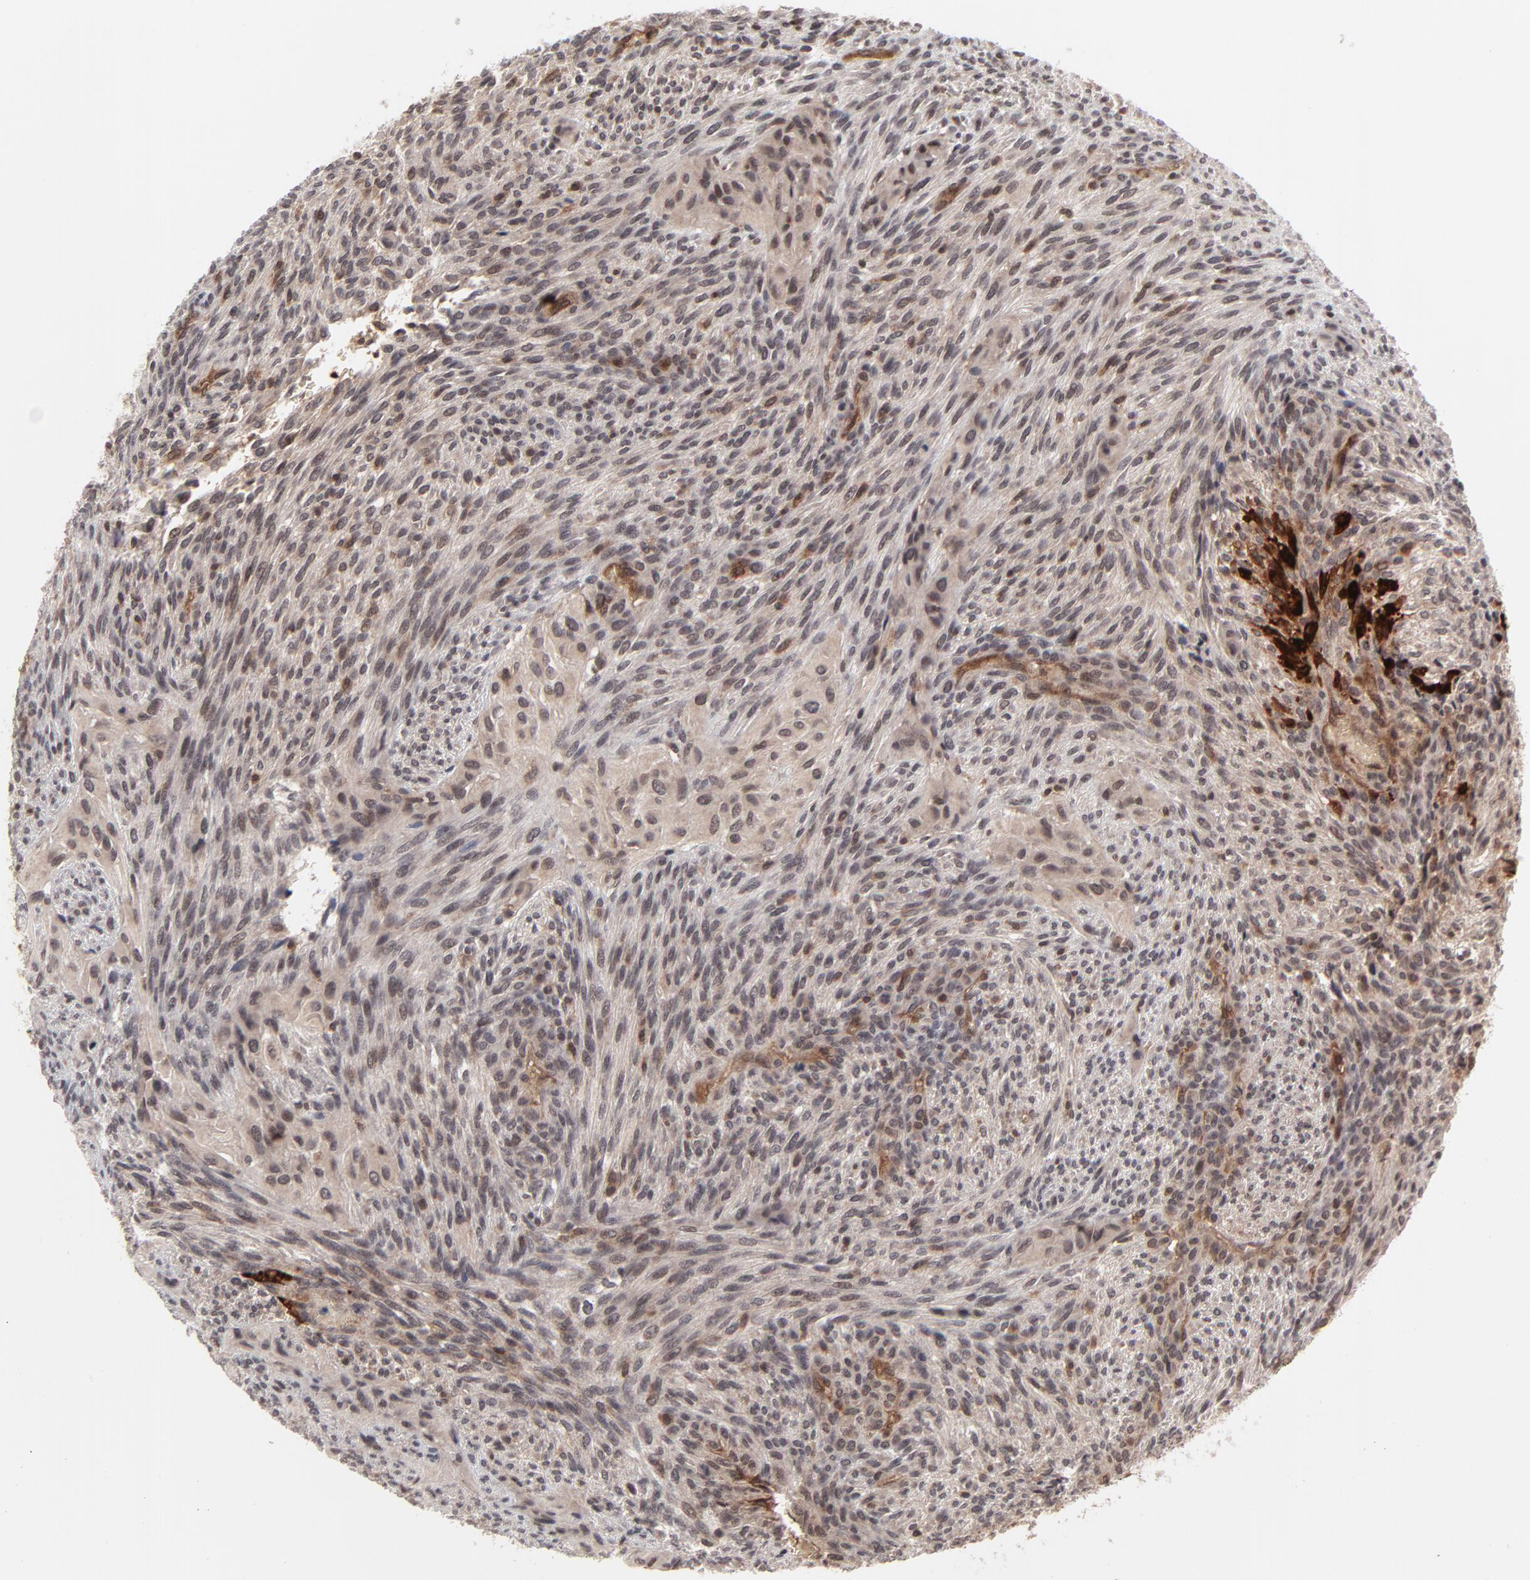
{"staining": {"intensity": "moderate", "quantity": "25%-75%", "location": "cytoplasmic/membranous,nuclear"}, "tissue": "glioma", "cell_type": "Tumor cells", "image_type": "cancer", "snomed": [{"axis": "morphology", "description": "Glioma, malignant, High grade"}, {"axis": "topography", "description": "Cerebral cortex"}], "caption": "Human glioma stained with a protein marker shows moderate staining in tumor cells.", "gene": "CASP10", "patient": {"sex": "female", "age": 55}}